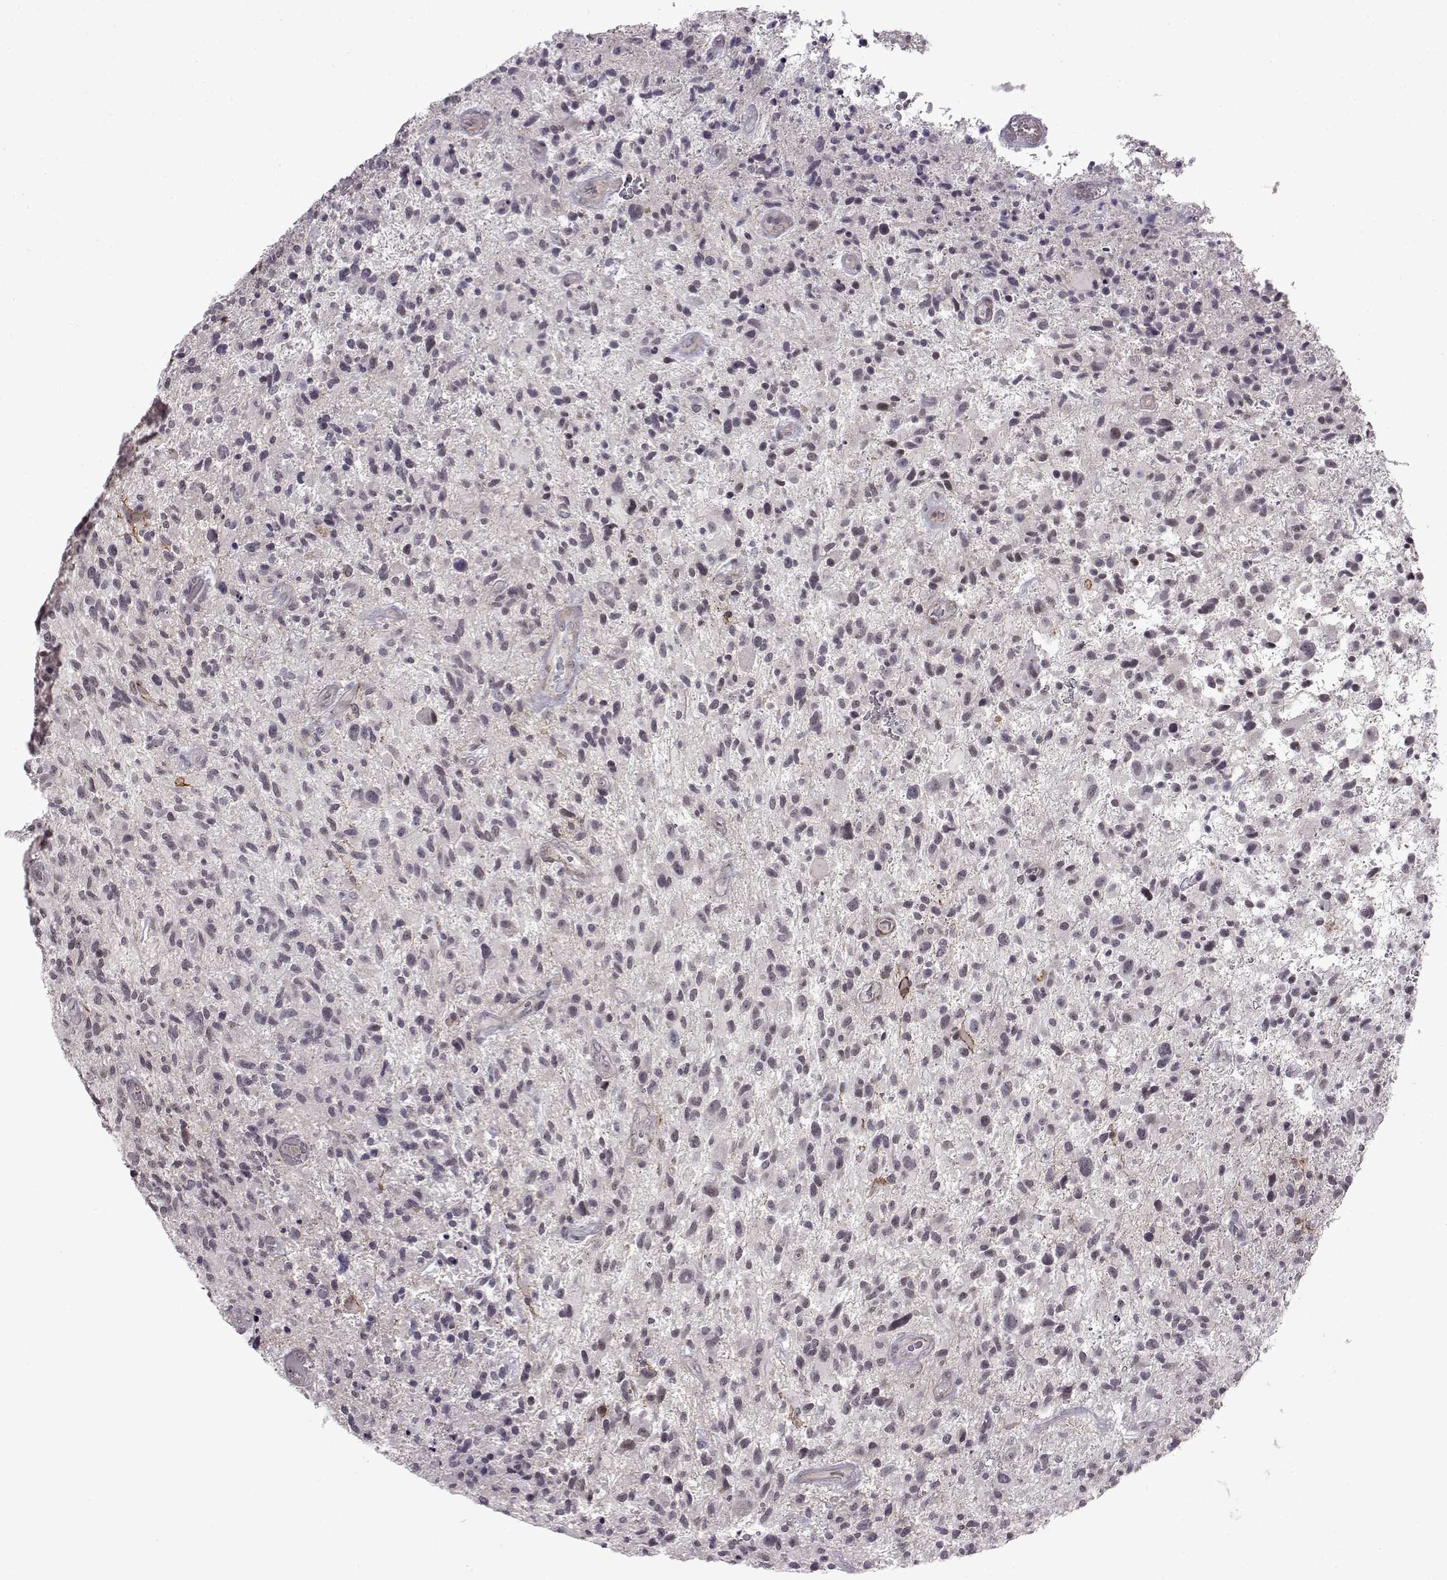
{"staining": {"intensity": "negative", "quantity": "none", "location": "none"}, "tissue": "glioma", "cell_type": "Tumor cells", "image_type": "cancer", "snomed": [{"axis": "morphology", "description": "Glioma, malignant, High grade"}, {"axis": "topography", "description": "Brain"}], "caption": "Tumor cells are negative for brown protein staining in malignant glioma (high-grade).", "gene": "SYNPO2", "patient": {"sex": "male", "age": 47}}